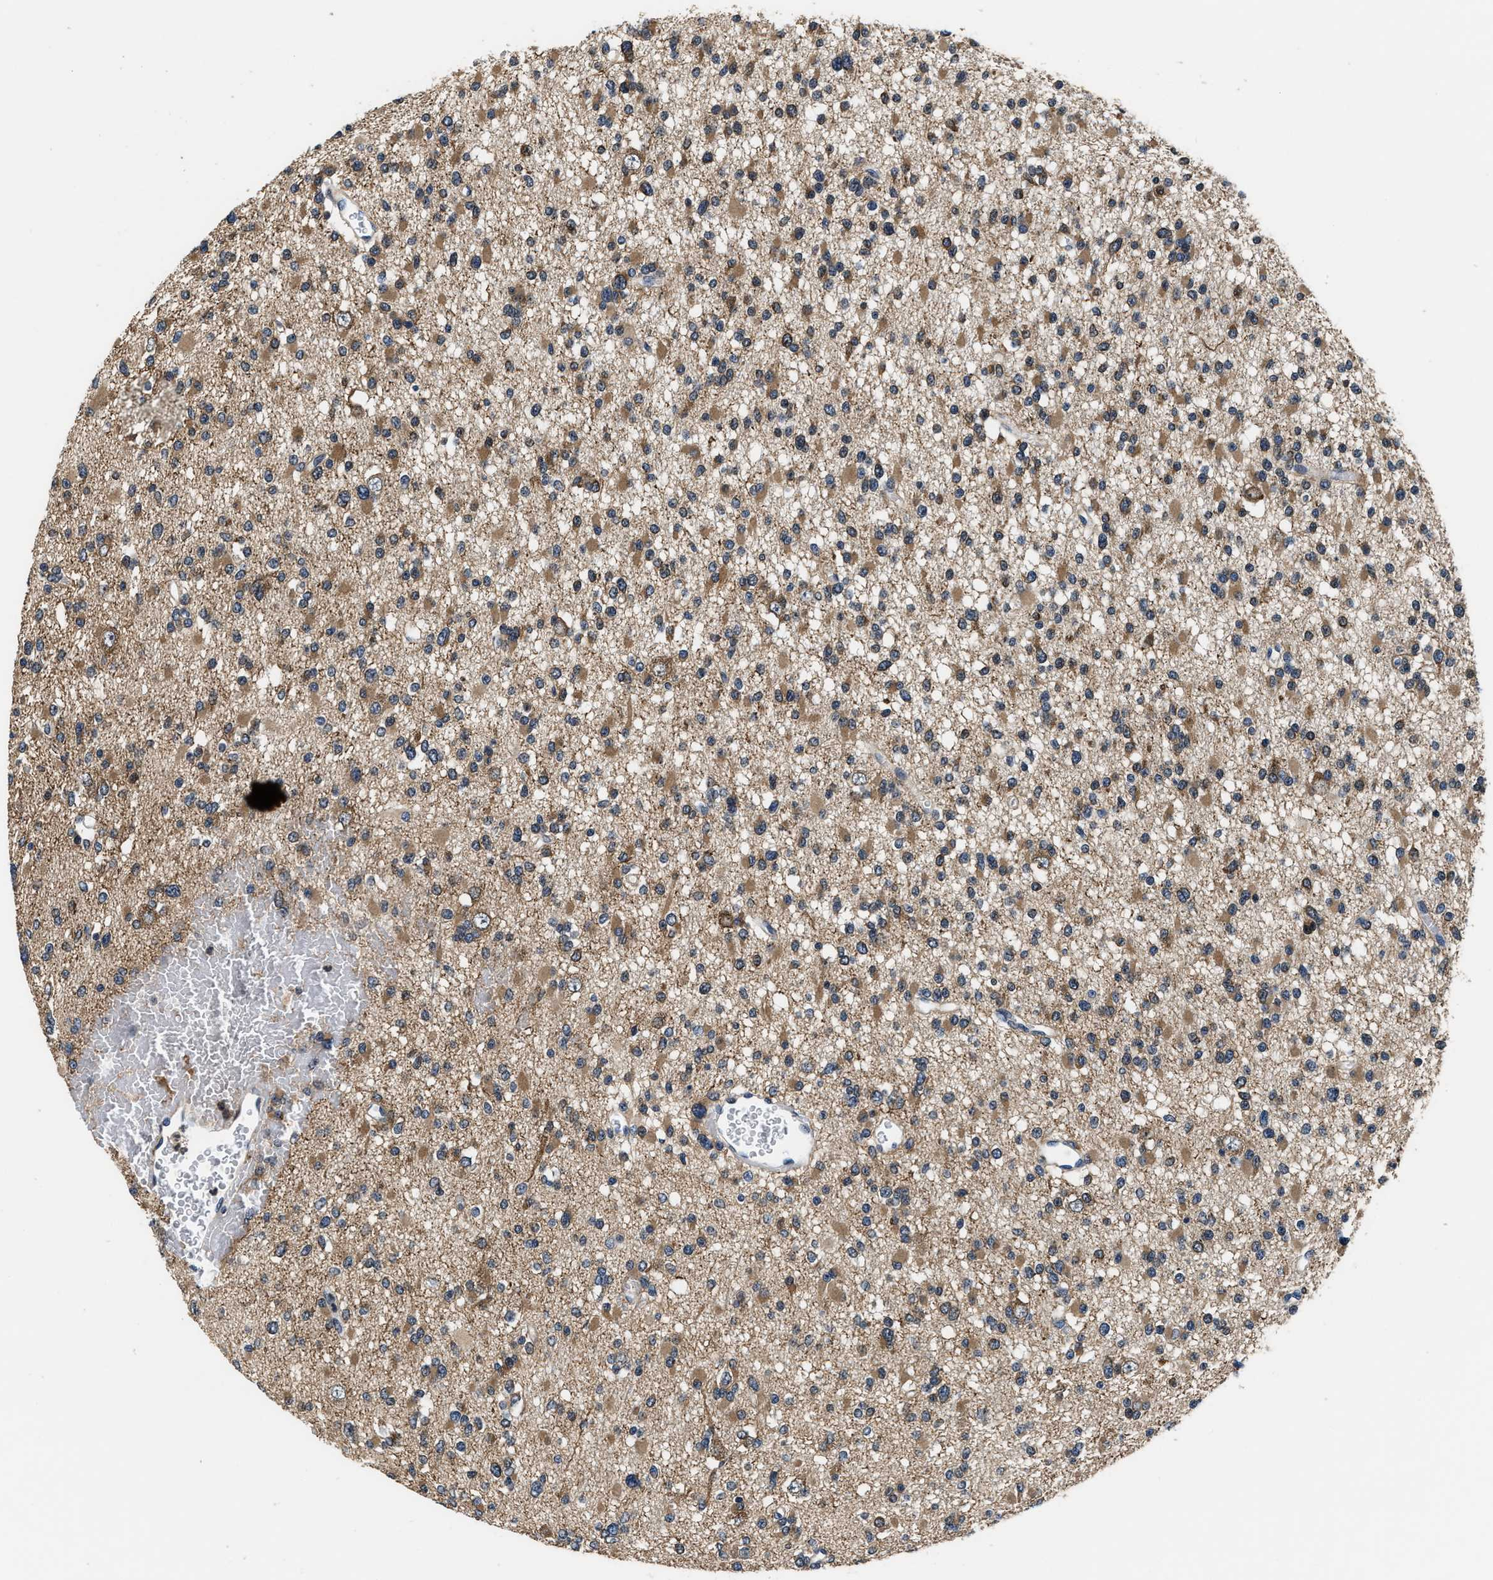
{"staining": {"intensity": "moderate", "quantity": ">75%", "location": "cytoplasmic/membranous"}, "tissue": "glioma", "cell_type": "Tumor cells", "image_type": "cancer", "snomed": [{"axis": "morphology", "description": "Glioma, malignant, Low grade"}, {"axis": "topography", "description": "Brain"}], "caption": "IHC photomicrograph of neoplastic tissue: human glioma stained using immunohistochemistry displays medium levels of moderate protein expression localized specifically in the cytoplasmic/membranous of tumor cells, appearing as a cytoplasmic/membranous brown color.", "gene": "PHPT1", "patient": {"sex": "female", "age": 22}}